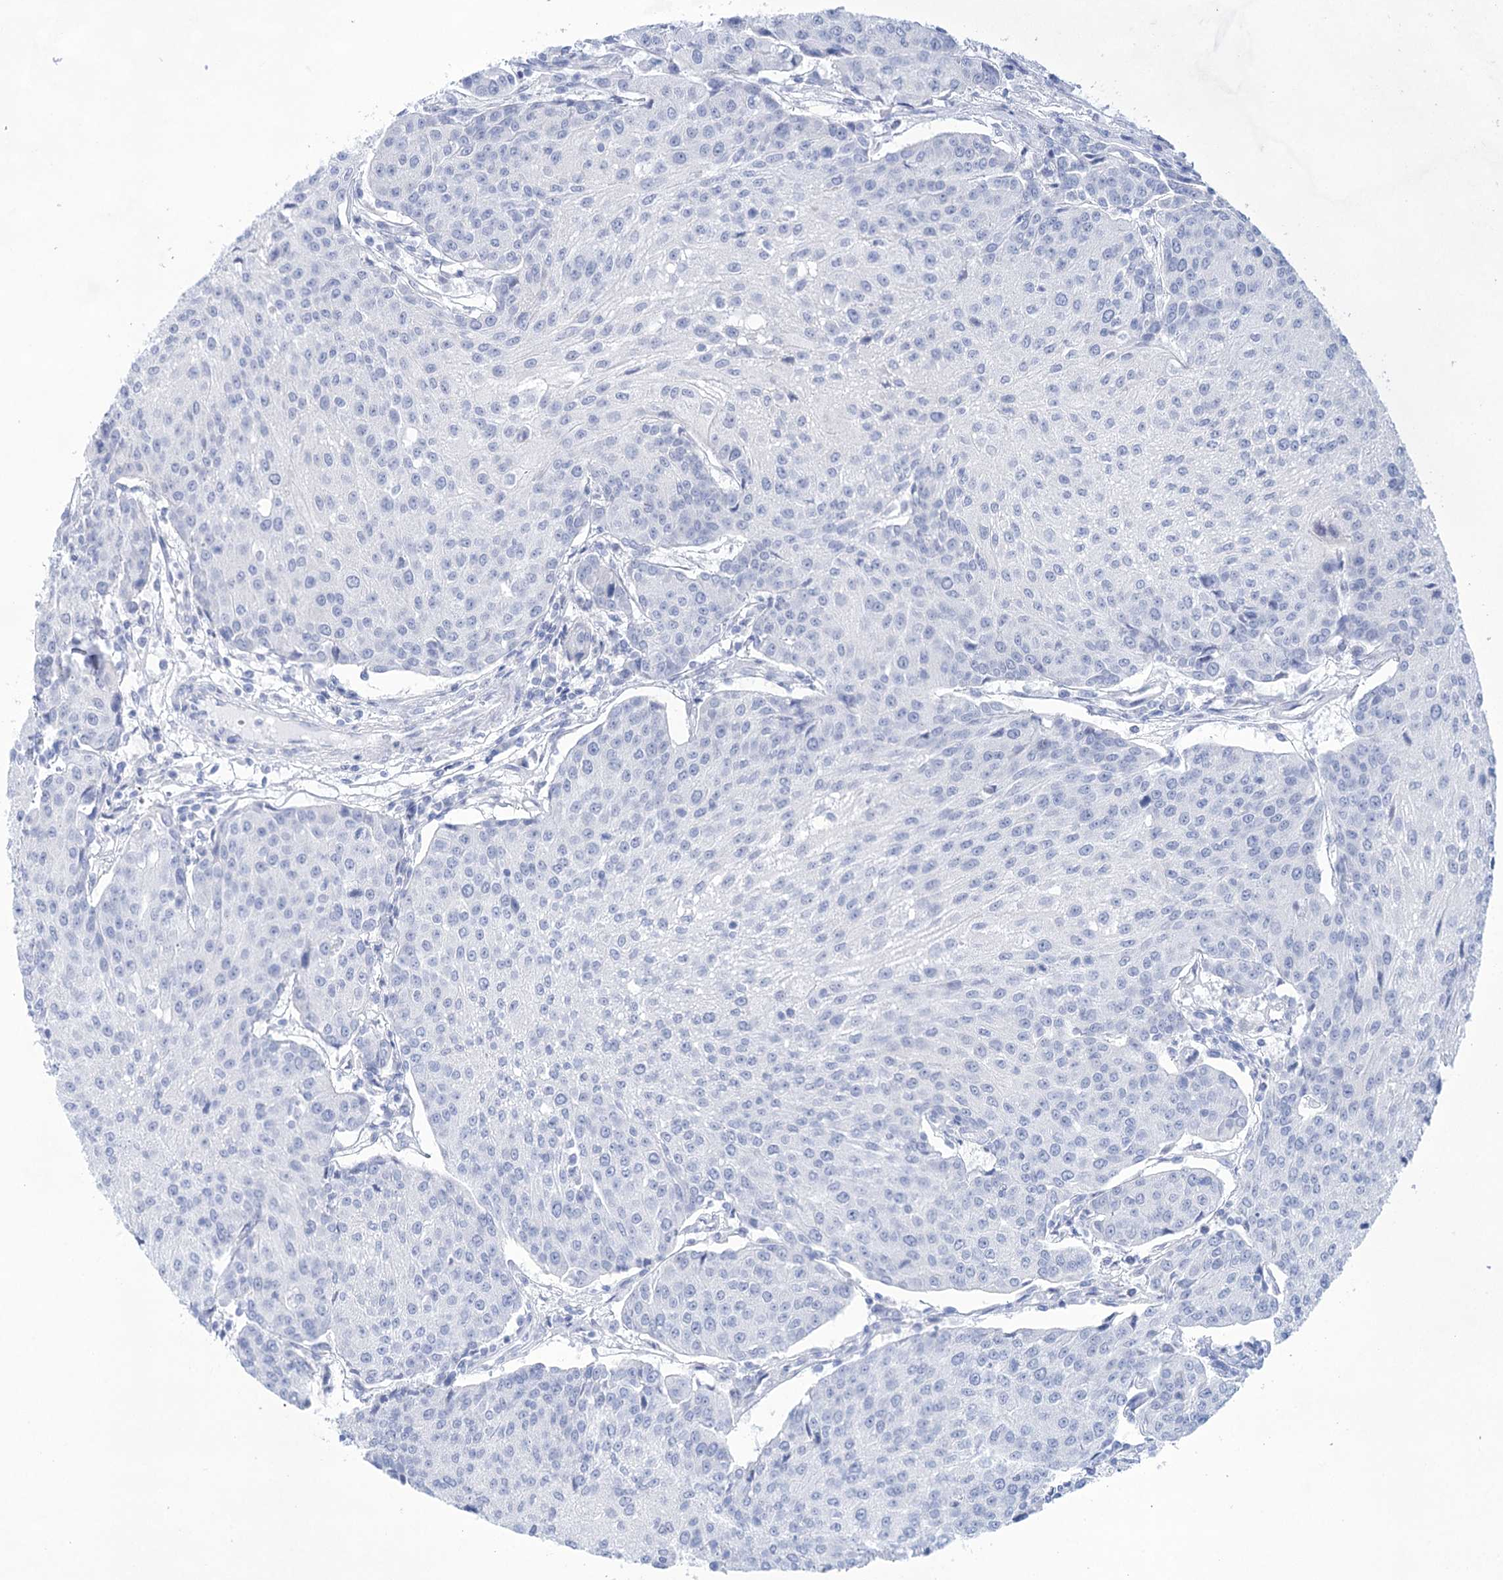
{"staining": {"intensity": "negative", "quantity": "none", "location": "none"}, "tissue": "urothelial cancer", "cell_type": "Tumor cells", "image_type": "cancer", "snomed": [{"axis": "morphology", "description": "Urothelial carcinoma, High grade"}, {"axis": "topography", "description": "Urinary bladder"}], "caption": "A high-resolution histopathology image shows IHC staining of urothelial carcinoma (high-grade), which displays no significant positivity in tumor cells.", "gene": "LALBA", "patient": {"sex": "female", "age": 85}}